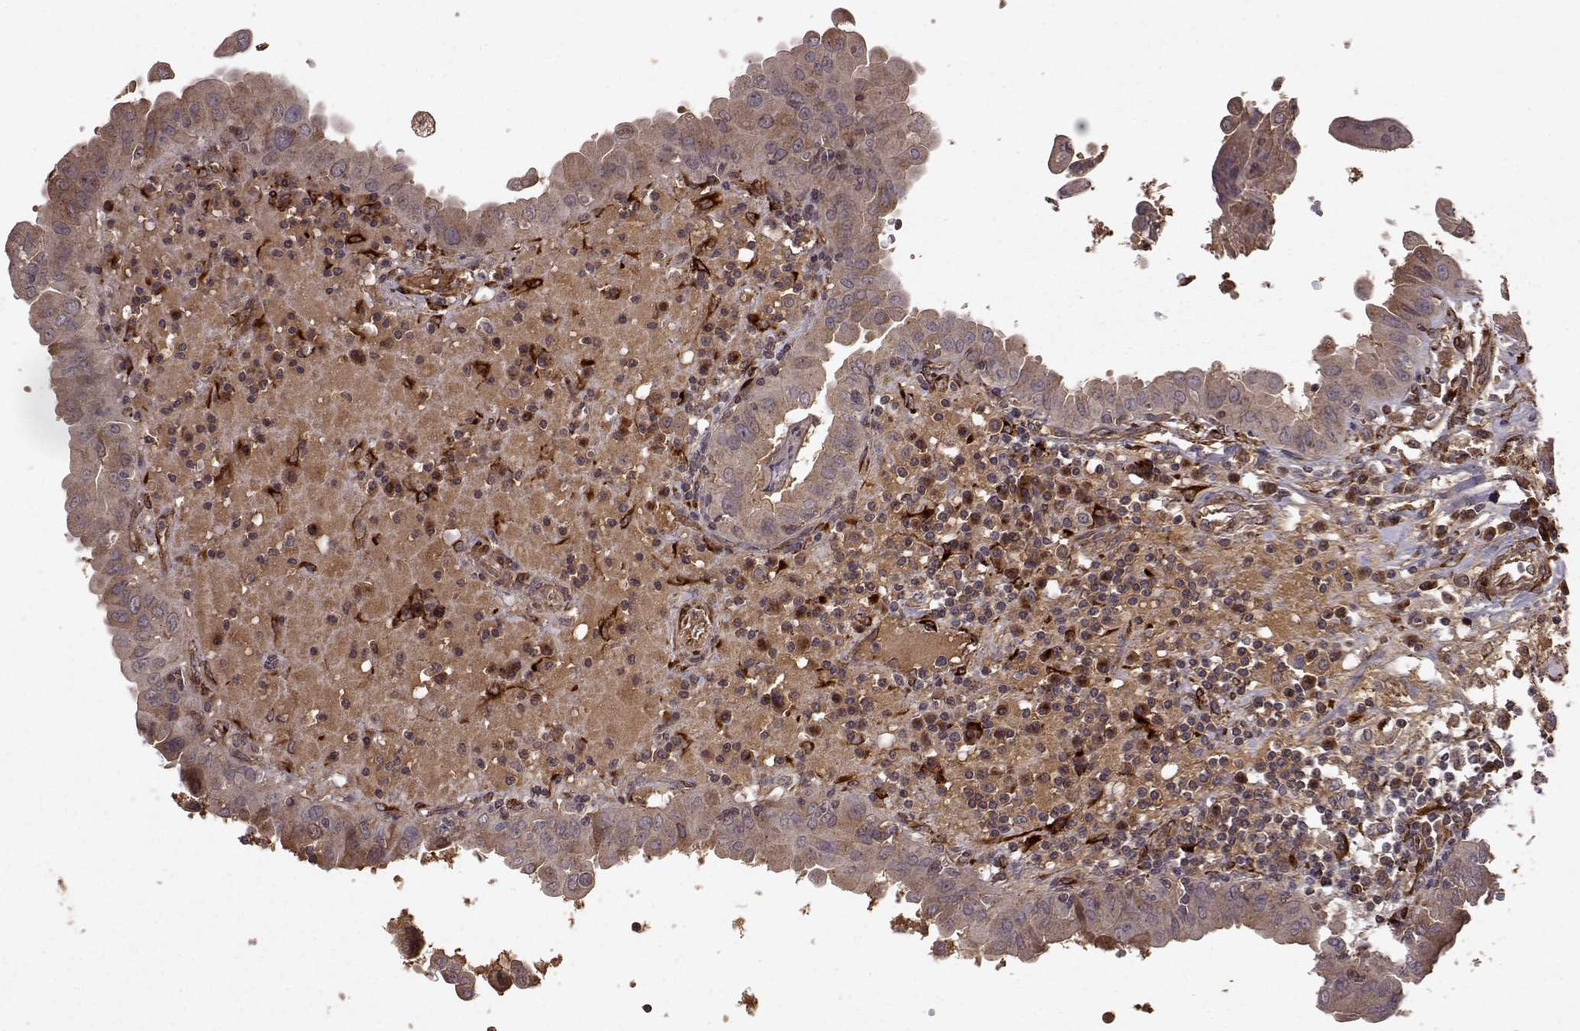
{"staining": {"intensity": "moderate", "quantity": "<25%", "location": "cytoplasmic/membranous"}, "tissue": "thyroid cancer", "cell_type": "Tumor cells", "image_type": "cancer", "snomed": [{"axis": "morphology", "description": "Papillary adenocarcinoma, NOS"}, {"axis": "topography", "description": "Thyroid gland"}], "caption": "High-power microscopy captured an IHC photomicrograph of thyroid papillary adenocarcinoma, revealing moderate cytoplasmic/membranous positivity in approximately <25% of tumor cells.", "gene": "FSTL1", "patient": {"sex": "female", "age": 37}}